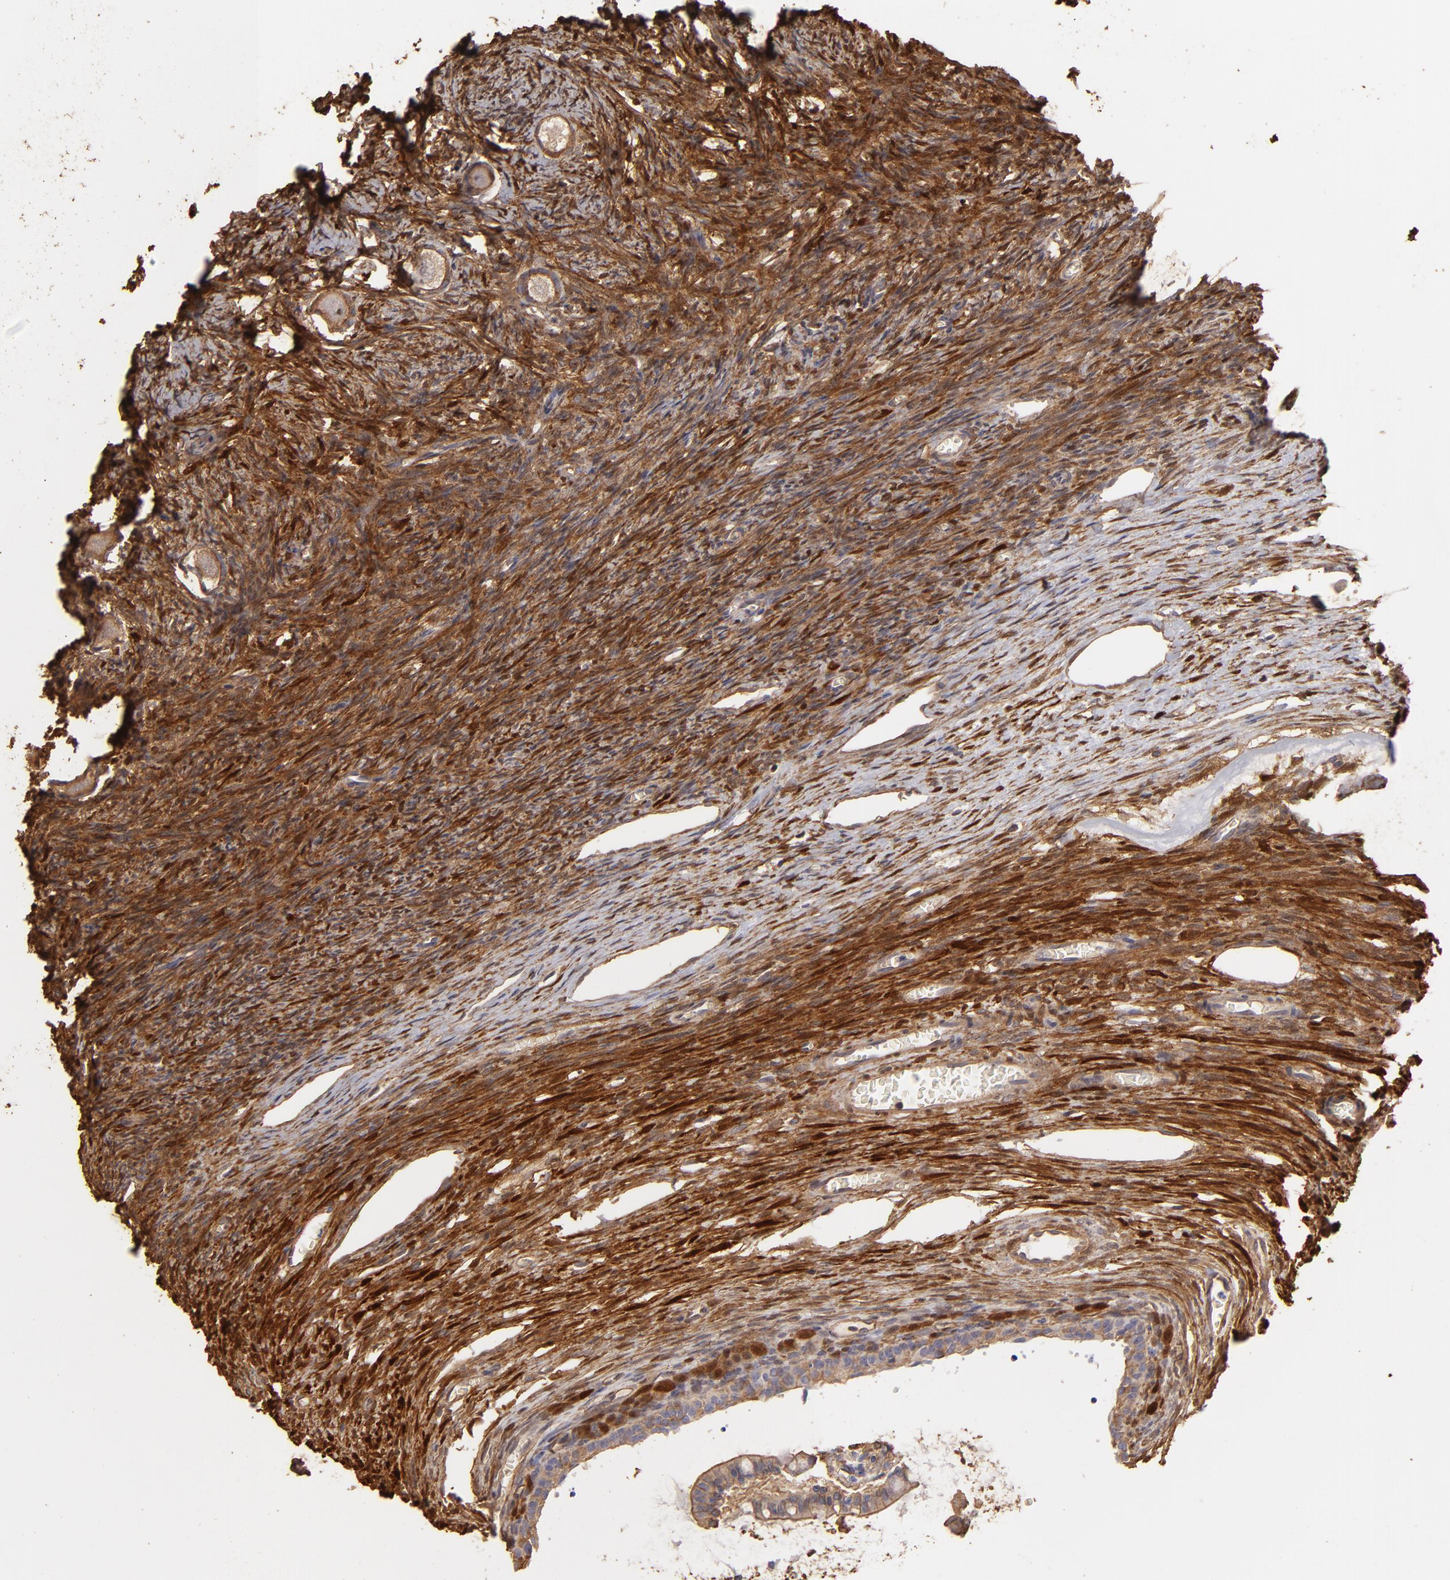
{"staining": {"intensity": "weak", "quantity": ">75%", "location": "cytoplasmic/membranous"}, "tissue": "ovary", "cell_type": "Follicle cells", "image_type": "normal", "snomed": [{"axis": "morphology", "description": "Normal tissue, NOS"}, {"axis": "topography", "description": "Ovary"}], "caption": "Protein analysis of unremarkable ovary exhibits weak cytoplasmic/membranous expression in about >75% of follicle cells.", "gene": "HSPB6", "patient": {"sex": "female", "age": 27}}